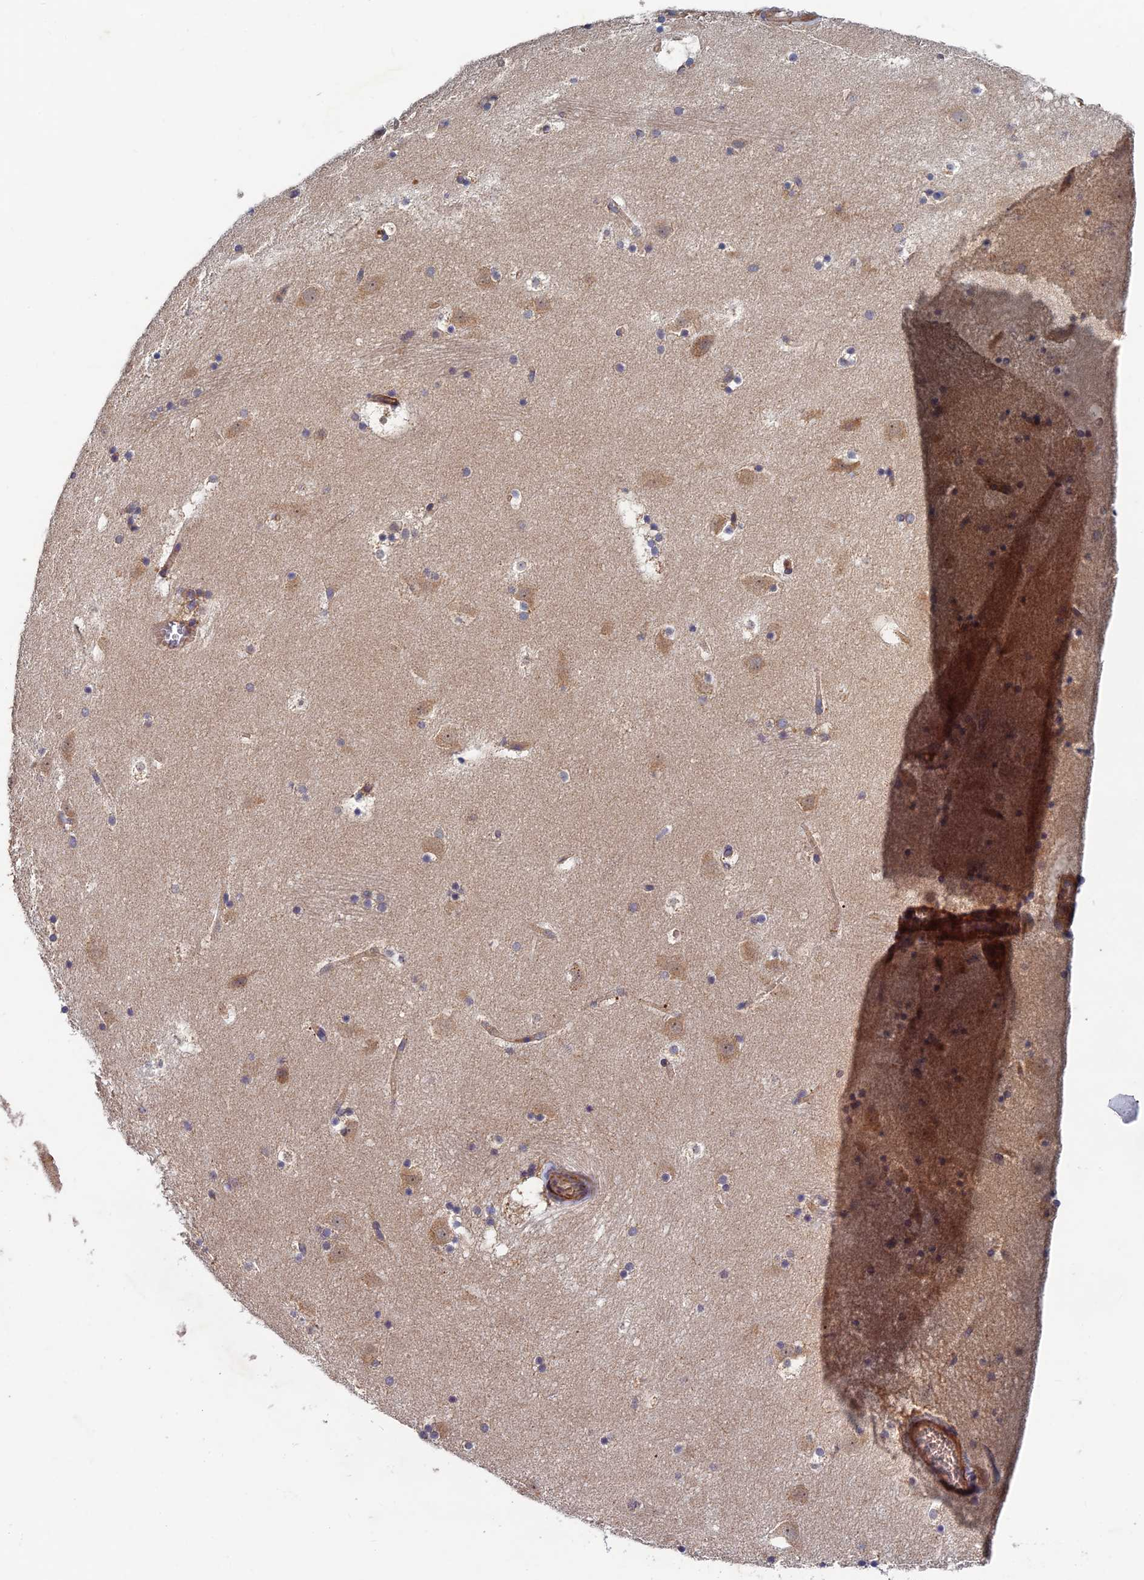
{"staining": {"intensity": "strong", "quantity": "<25%", "location": "cytoplasmic/membranous"}, "tissue": "caudate", "cell_type": "Glial cells", "image_type": "normal", "snomed": [{"axis": "morphology", "description": "Normal tissue, NOS"}, {"axis": "topography", "description": "Lateral ventricle wall"}], "caption": "Protein positivity by immunohistochemistry demonstrates strong cytoplasmic/membranous positivity in about <25% of glial cells in unremarkable caudate.", "gene": "NCAPG", "patient": {"sex": "male", "age": 45}}